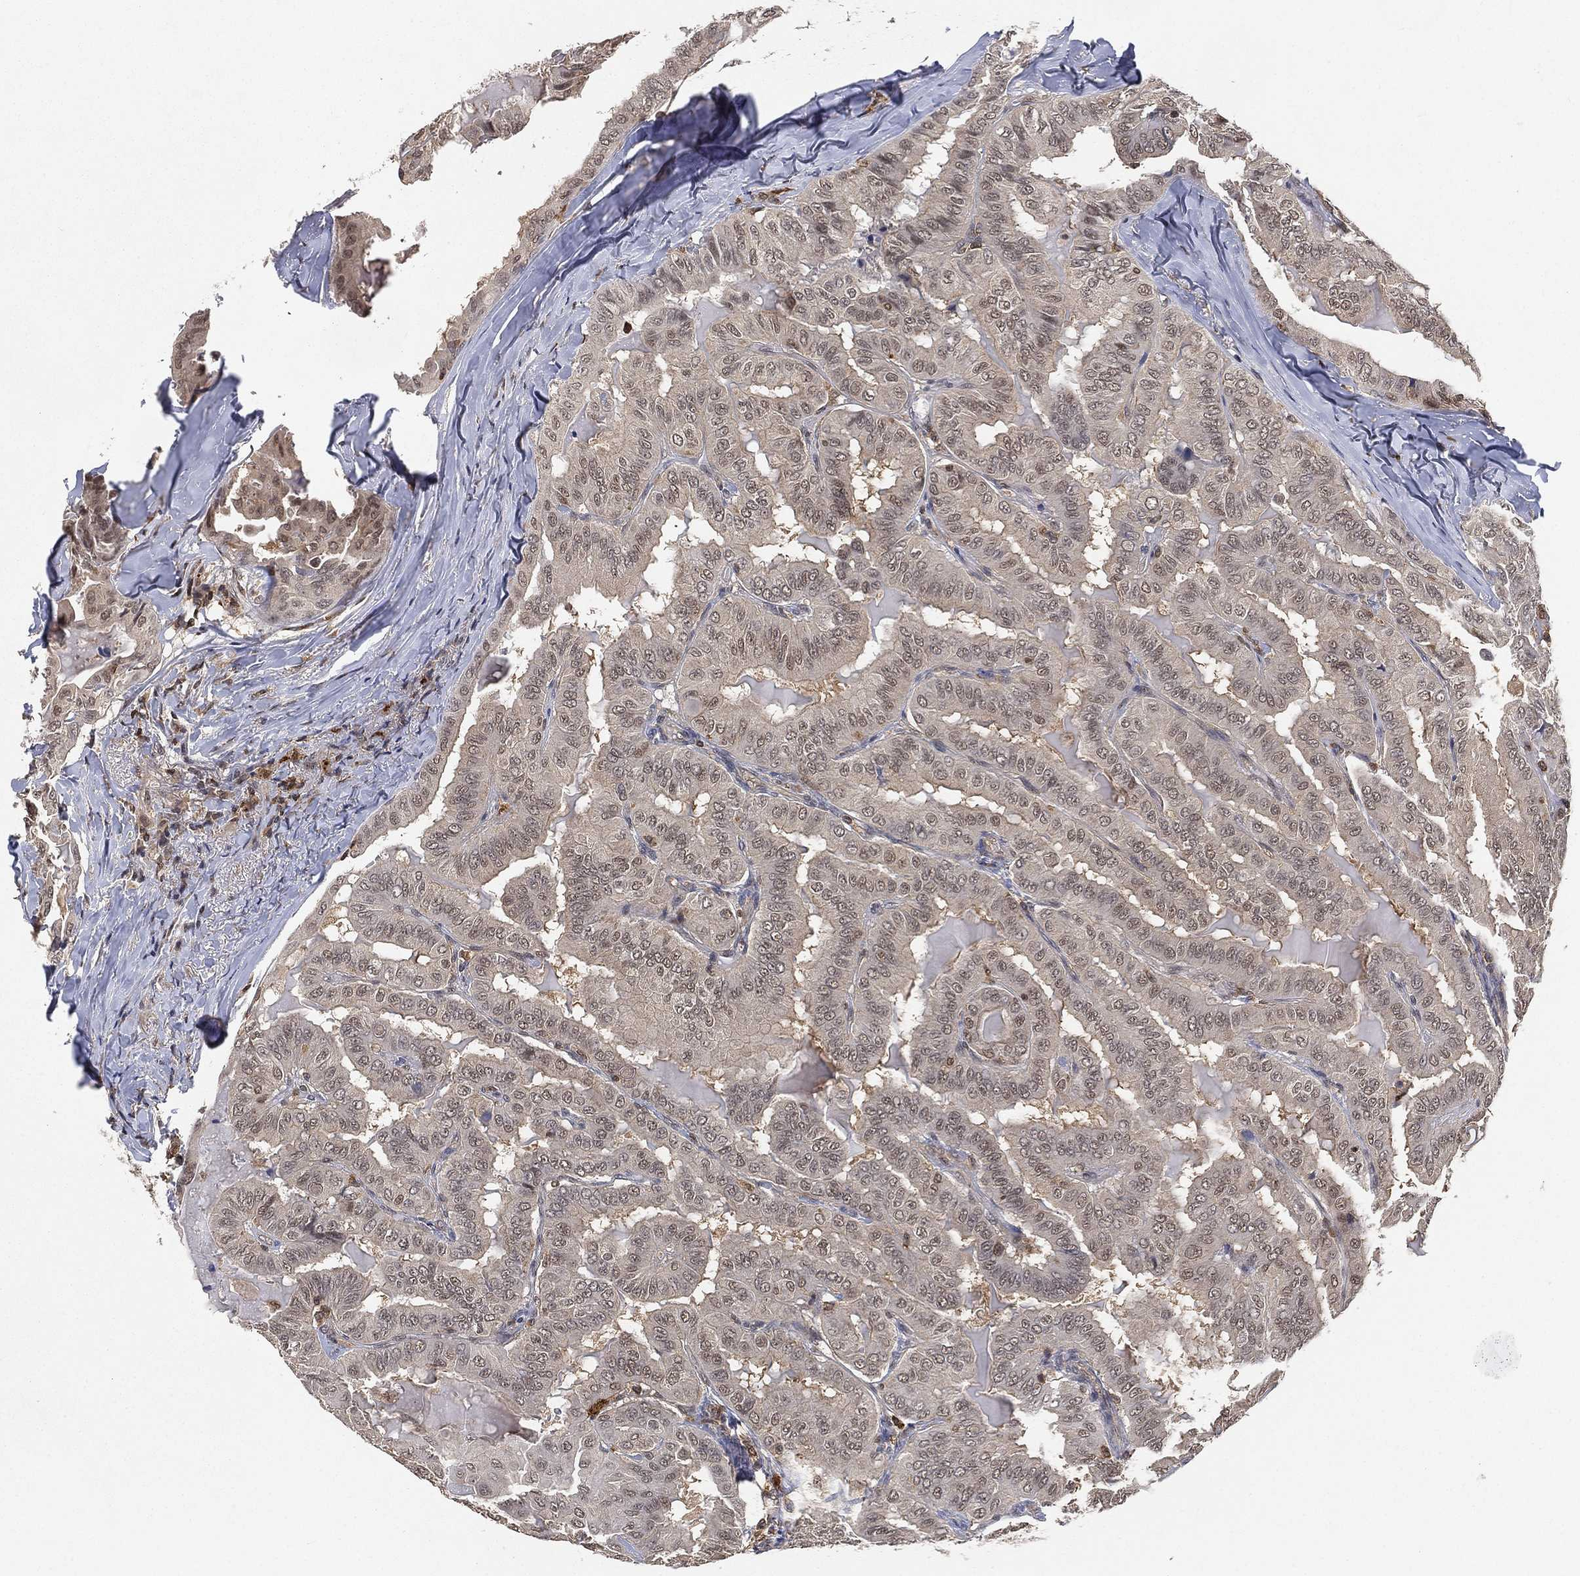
{"staining": {"intensity": "negative", "quantity": "none", "location": "none"}, "tissue": "thyroid cancer", "cell_type": "Tumor cells", "image_type": "cancer", "snomed": [{"axis": "morphology", "description": "Papillary adenocarcinoma, NOS"}, {"axis": "topography", "description": "Thyroid gland"}], "caption": "Tumor cells are negative for protein expression in human papillary adenocarcinoma (thyroid).", "gene": "WDR26", "patient": {"sex": "female", "age": 68}}